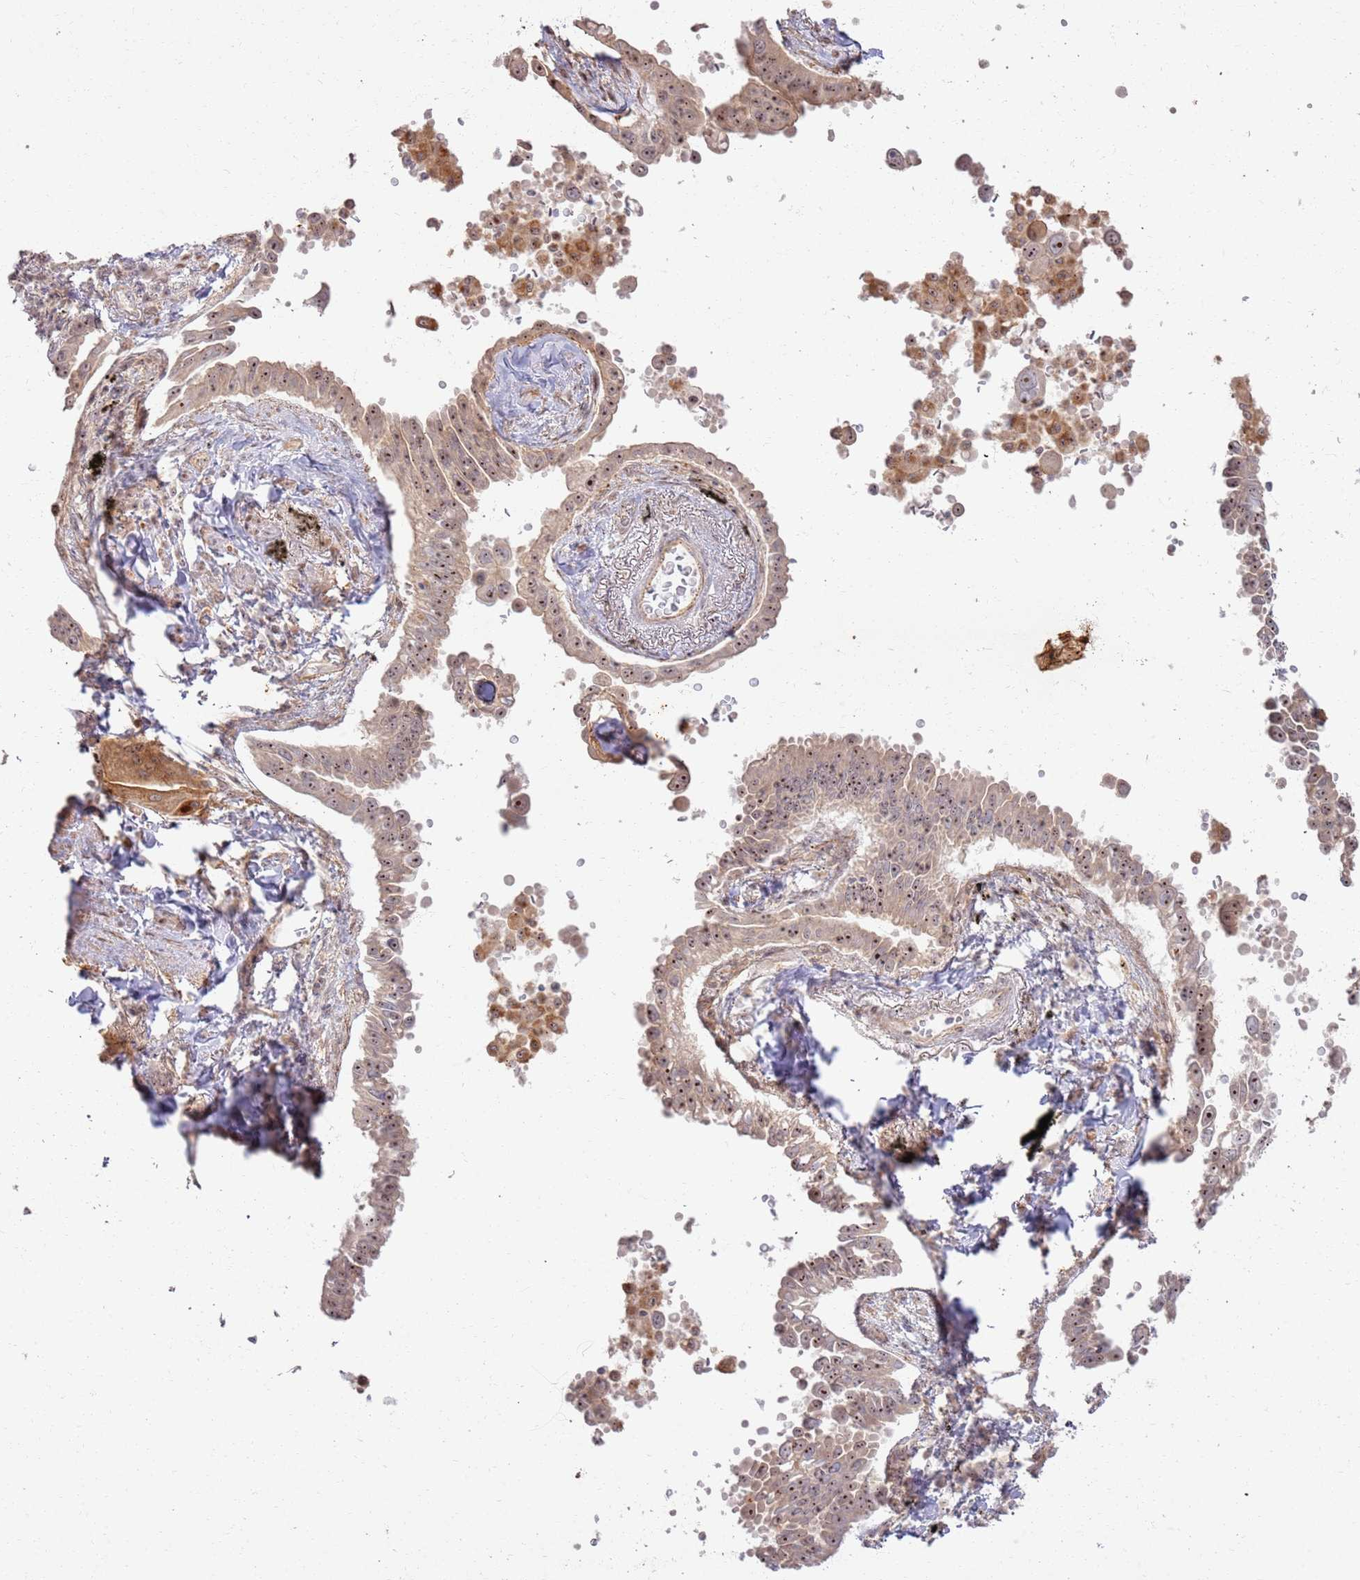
{"staining": {"intensity": "moderate", "quantity": ">75%", "location": "nuclear"}, "tissue": "lung cancer", "cell_type": "Tumor cells", "image_type": "cancer", "snomed": [{"axis": "morphology", "description": "Adenocarcinoma, NOS"}, {"axis": "topography", "description": "Lung"}], "caption": "DAB (3,3'-diaminobenzidine) immunohistochemical staining of adenocarcinoma (lung) exhibits moderate nuclear protein expression in about >75% of tumor cells.", "gene": "CNPY1", "patient": {"sex": "male", "age": 67}}